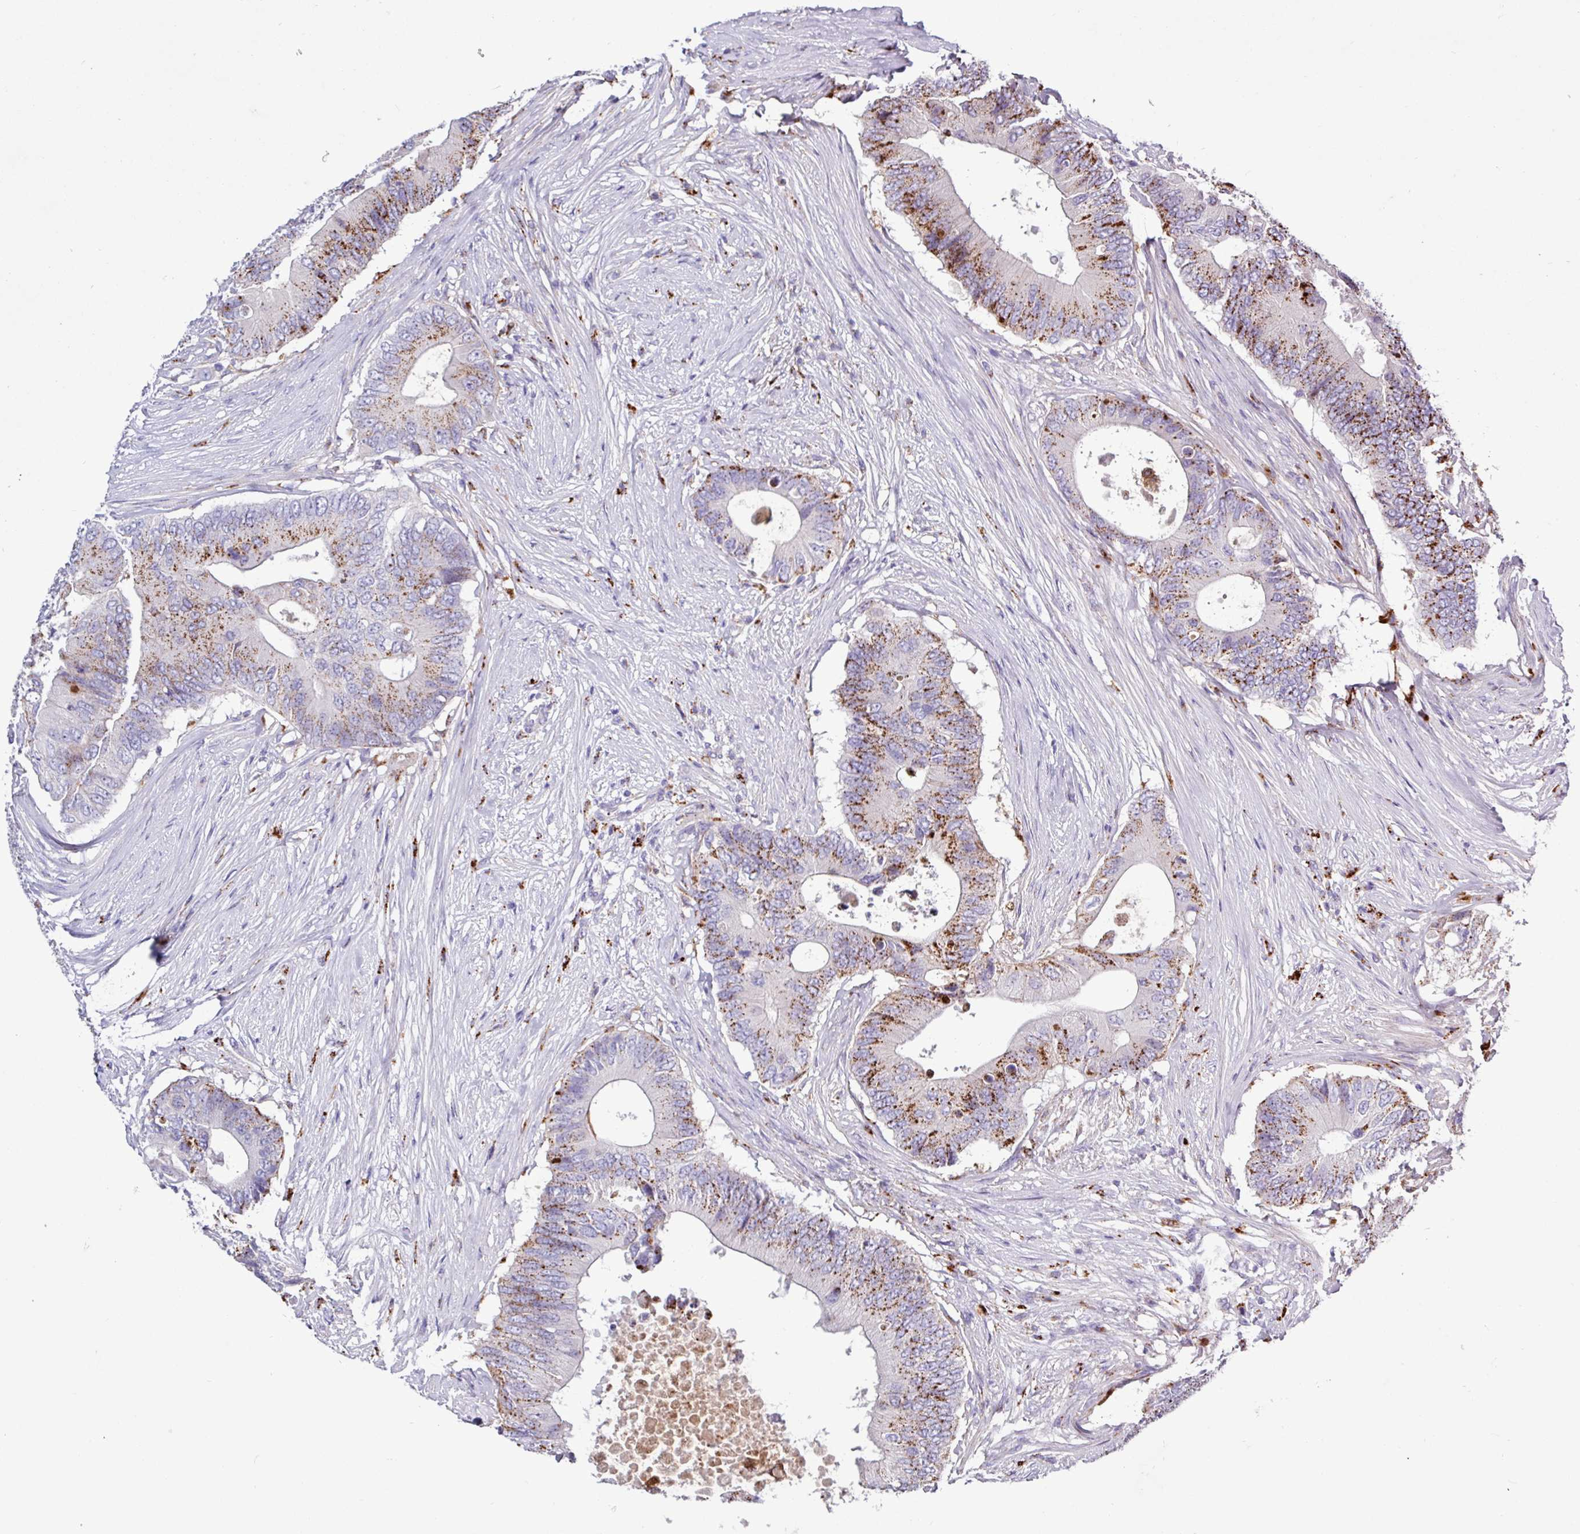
{"staining": {"intensity": "moderate", "quantity": ">75%", "location": "cytoplasmic/membranous"}, "tissue": "colorectal cancer", "cell_type": "Tumor cells", "image_type": "cancer", "snomed": [{"axis": "morphology", "description": "Adenocarcinoma, NOS"}, {"axis": "topography", "description": "Colon"}], "caption": "A histopathology image of adenocarcinoma (colorectal) stained for a protein reveals moderate cytoplasmic/membranous brown staining in tumor cells.", "gene": "AMIGO2", "patient": {"sex": "male", "age": 71}}